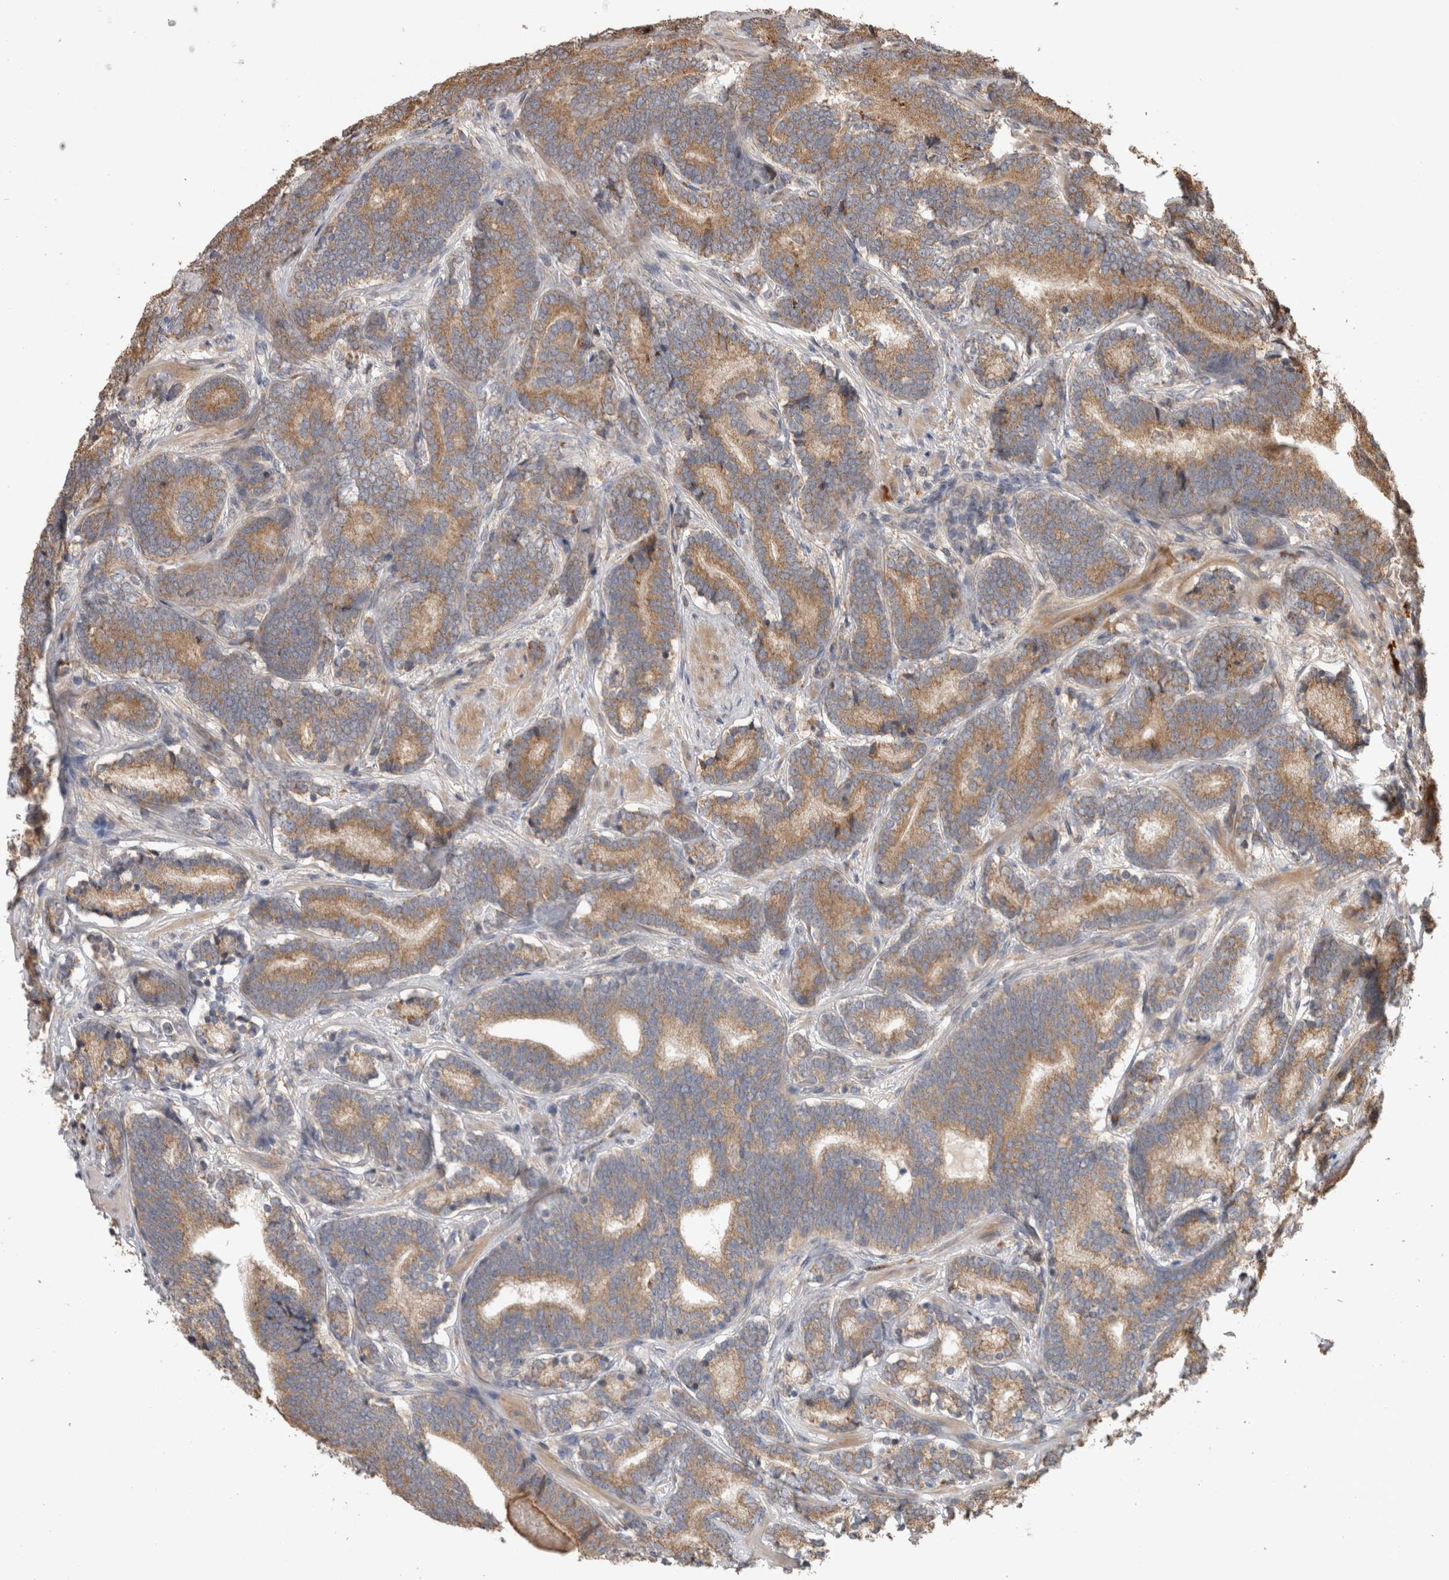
{"staining": {"intensity": "moderate", "quantity": ">75%", "location": "cytoplasmic/membranous"}, "tissue": "prostate cancer", "cell_type": "Tumor cells", "image_type": "cancer", "snomed": [{"axis": "morphology", "description": "Adenocarcinoma, High grade"}, {"axis": "topography", "description": "Prostate"}], "caption": "Human adenocarcinoma (high-grade) (prostate) stained with a protein marker displays moderate staining in tumor cells.", "gene": "TBCE", "patient": {"sex": "male", "age": 55}}